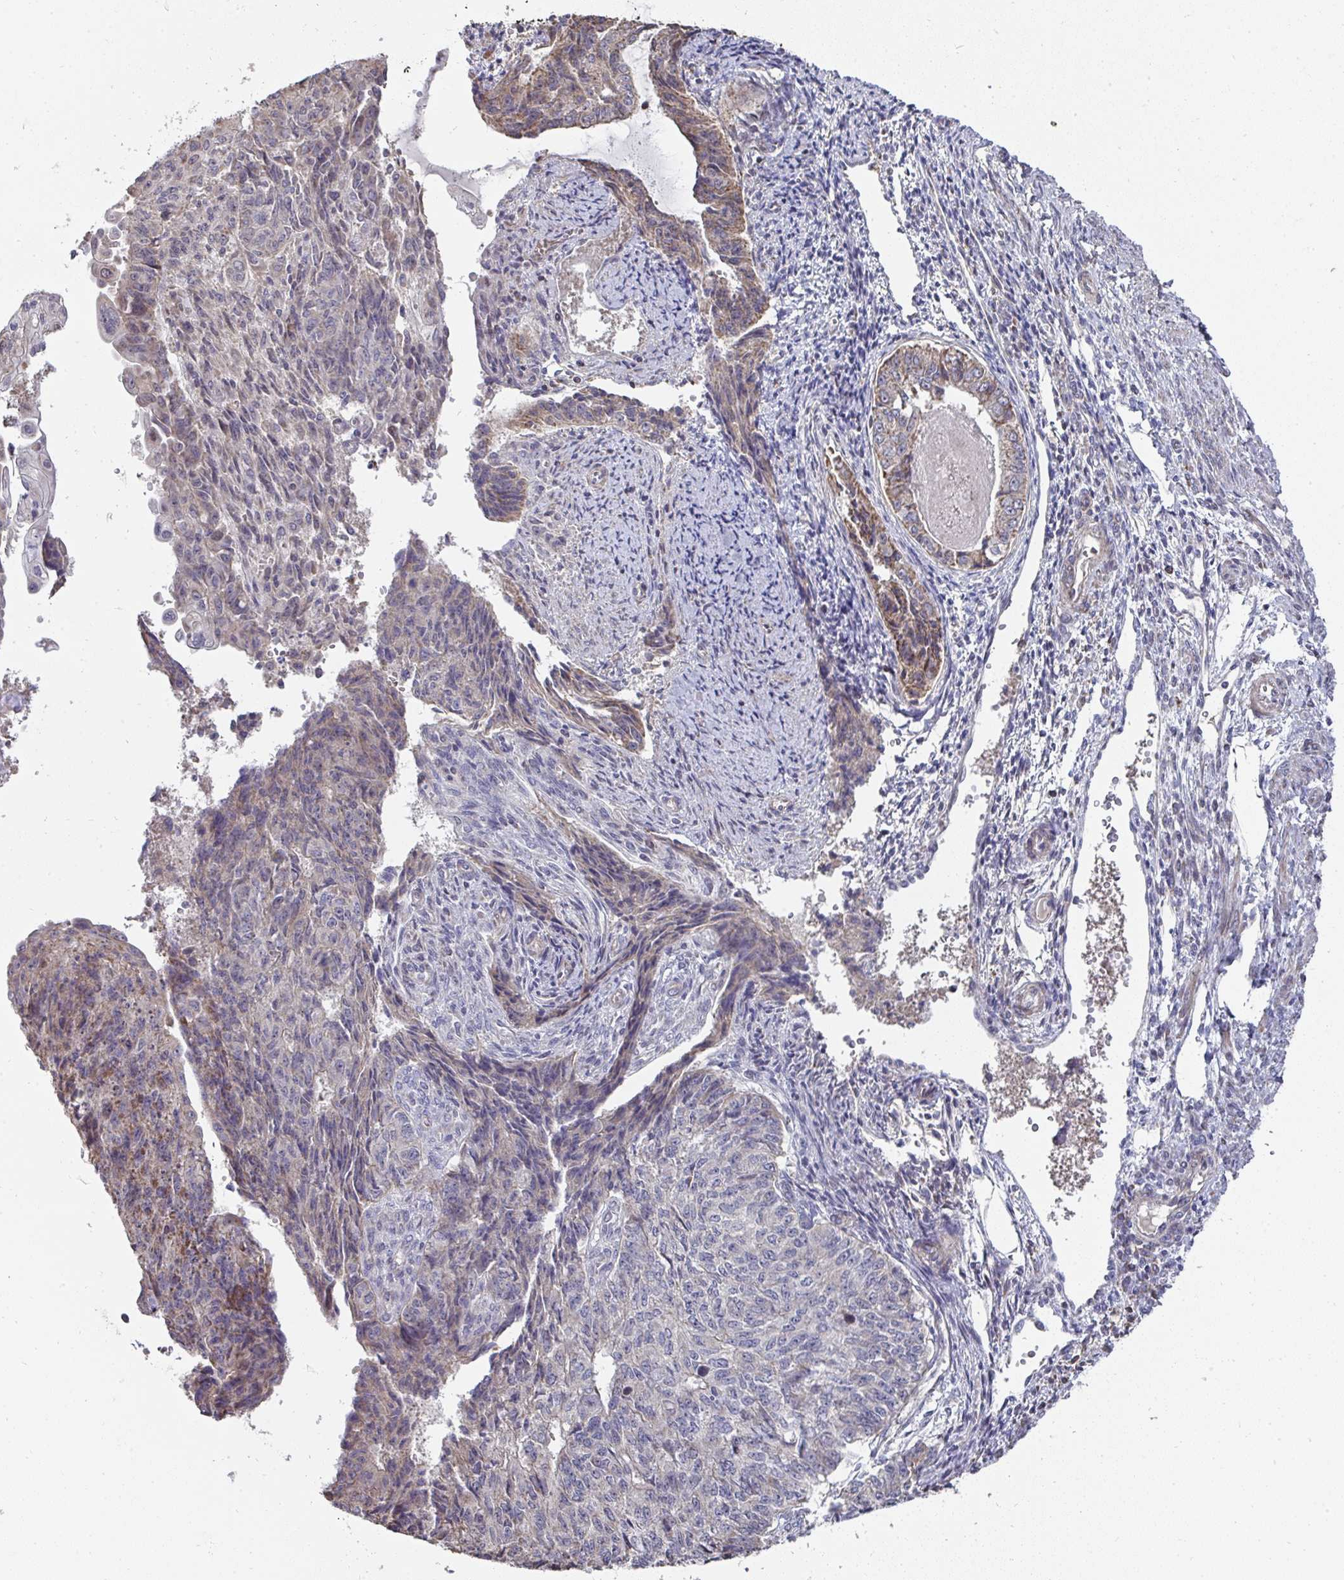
{"staining": {"intensity": "moderate", "quantity": "<25%", "location": "cytoplasmic/membranous"}, "tissue": "endometrial cancer", "cell_type": "Tumor cells", "image_type": "cancer", "snomed": [{"axis": "morphology", "description": "Adenocarcinoma, NOS"}, {"axis": "topography", "description": "Endometrium"}], "caption": "IHC micrograph of human endometrial cancer (adenocarcinoma) stained for a protein (brown), which demonstrates low levels of moderate cytoplasmic/membranous positivity in about <25% of tumor cells.", "gene": "AGTPBP1", "patient": {"sex": "female", "age": 32}}